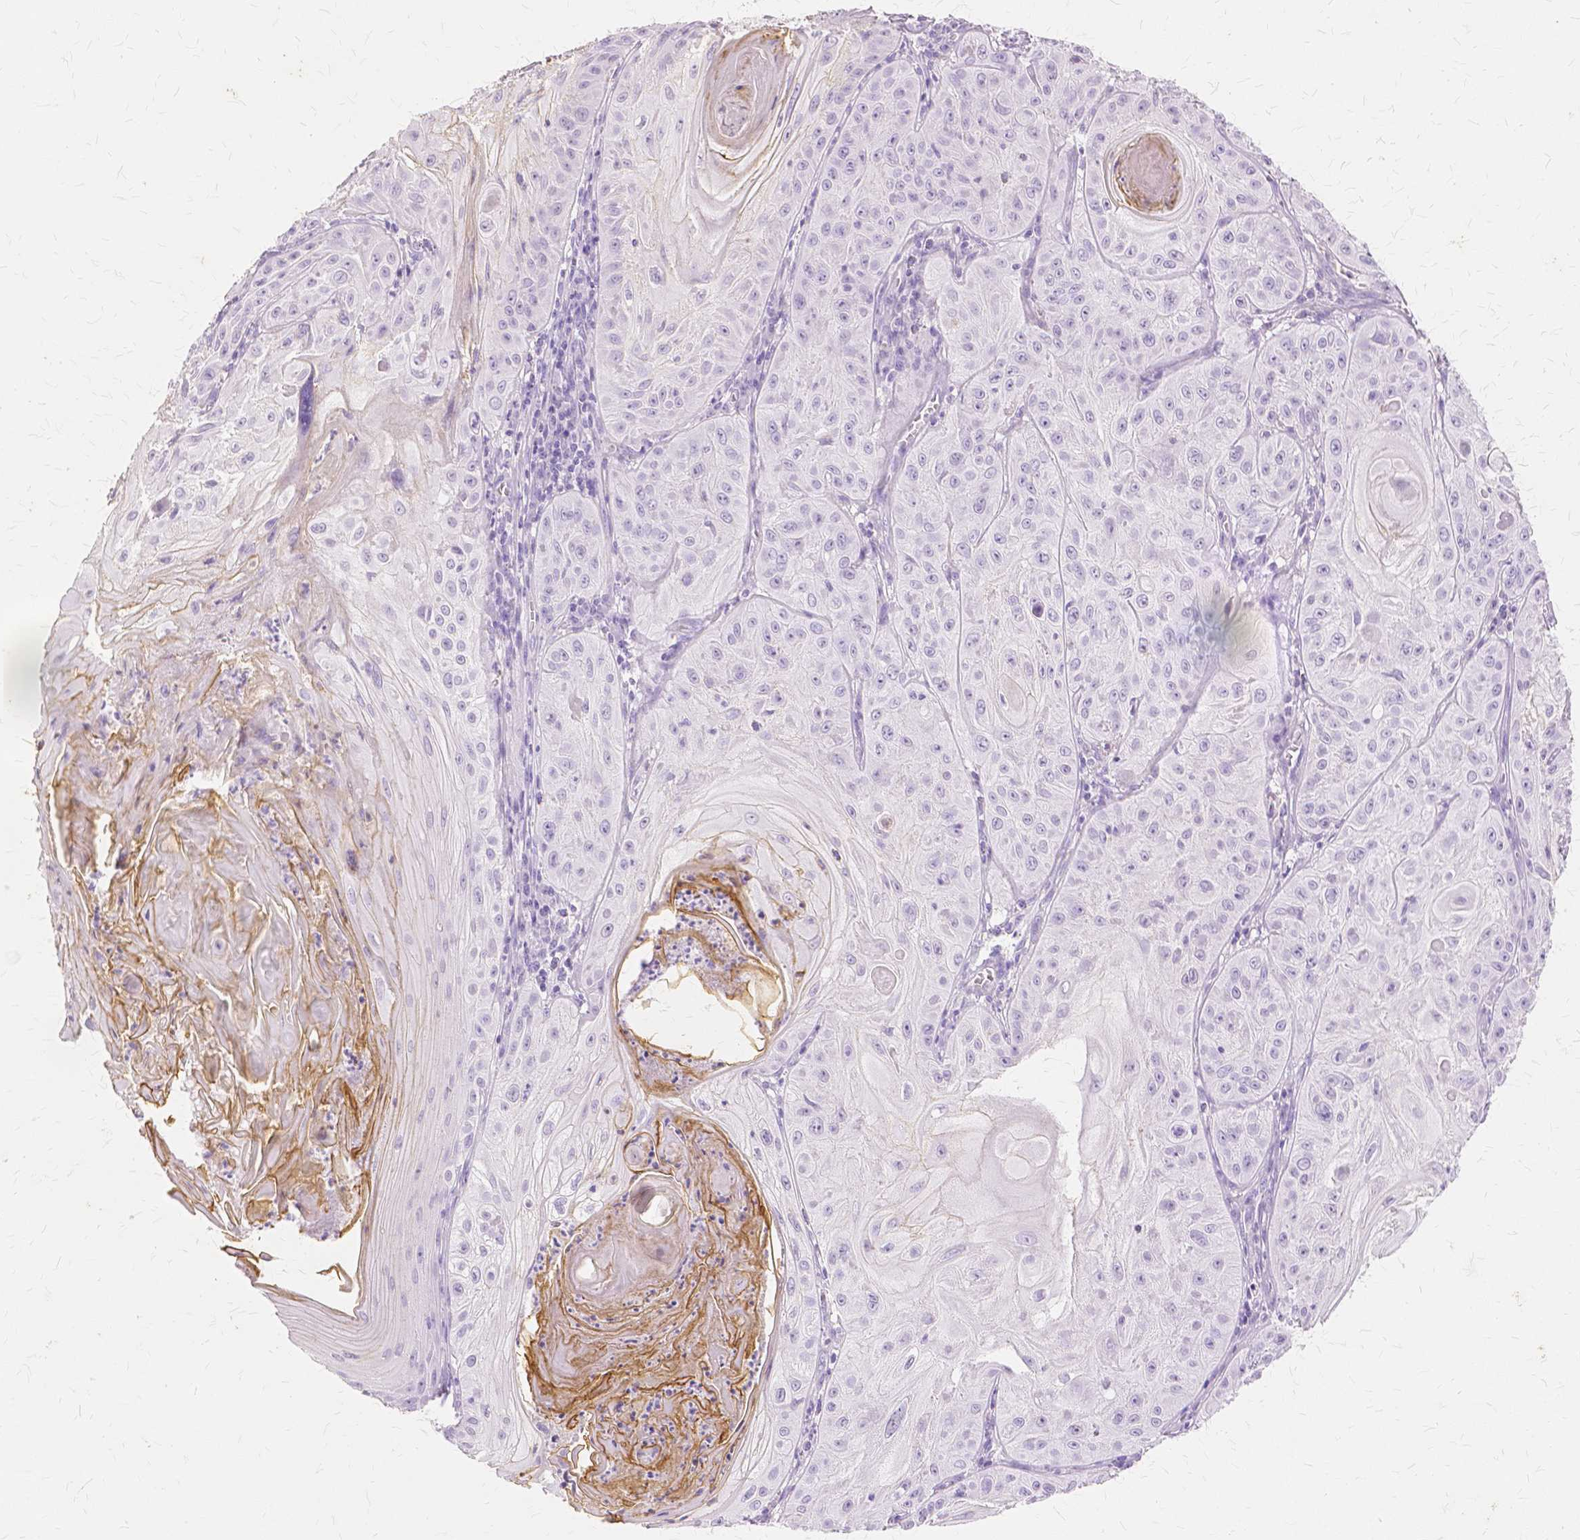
{"staining": {"intensity": "negative", "quantity": "none", "location": "none"}, "tissue": "skin cancer", "cell_type": "Tumor cells", "image_type": "cancer", "snomed": [{"axis": "morphology", "description": "Squamous cell carcinoma, NOS"}, {"axis": "topography", "description": "Skin"}], "caption": "DAB (3,3'-diaminobenzidine) immunohistochemical staining of human skin cancer (squamous cell carcinoma) displays no significant expression in tumor cells. (DAB immunohistochemistry with hematoxylin counter stain).", "gene": "TGM1", "patient": {"sex": "male", "age": 85}}